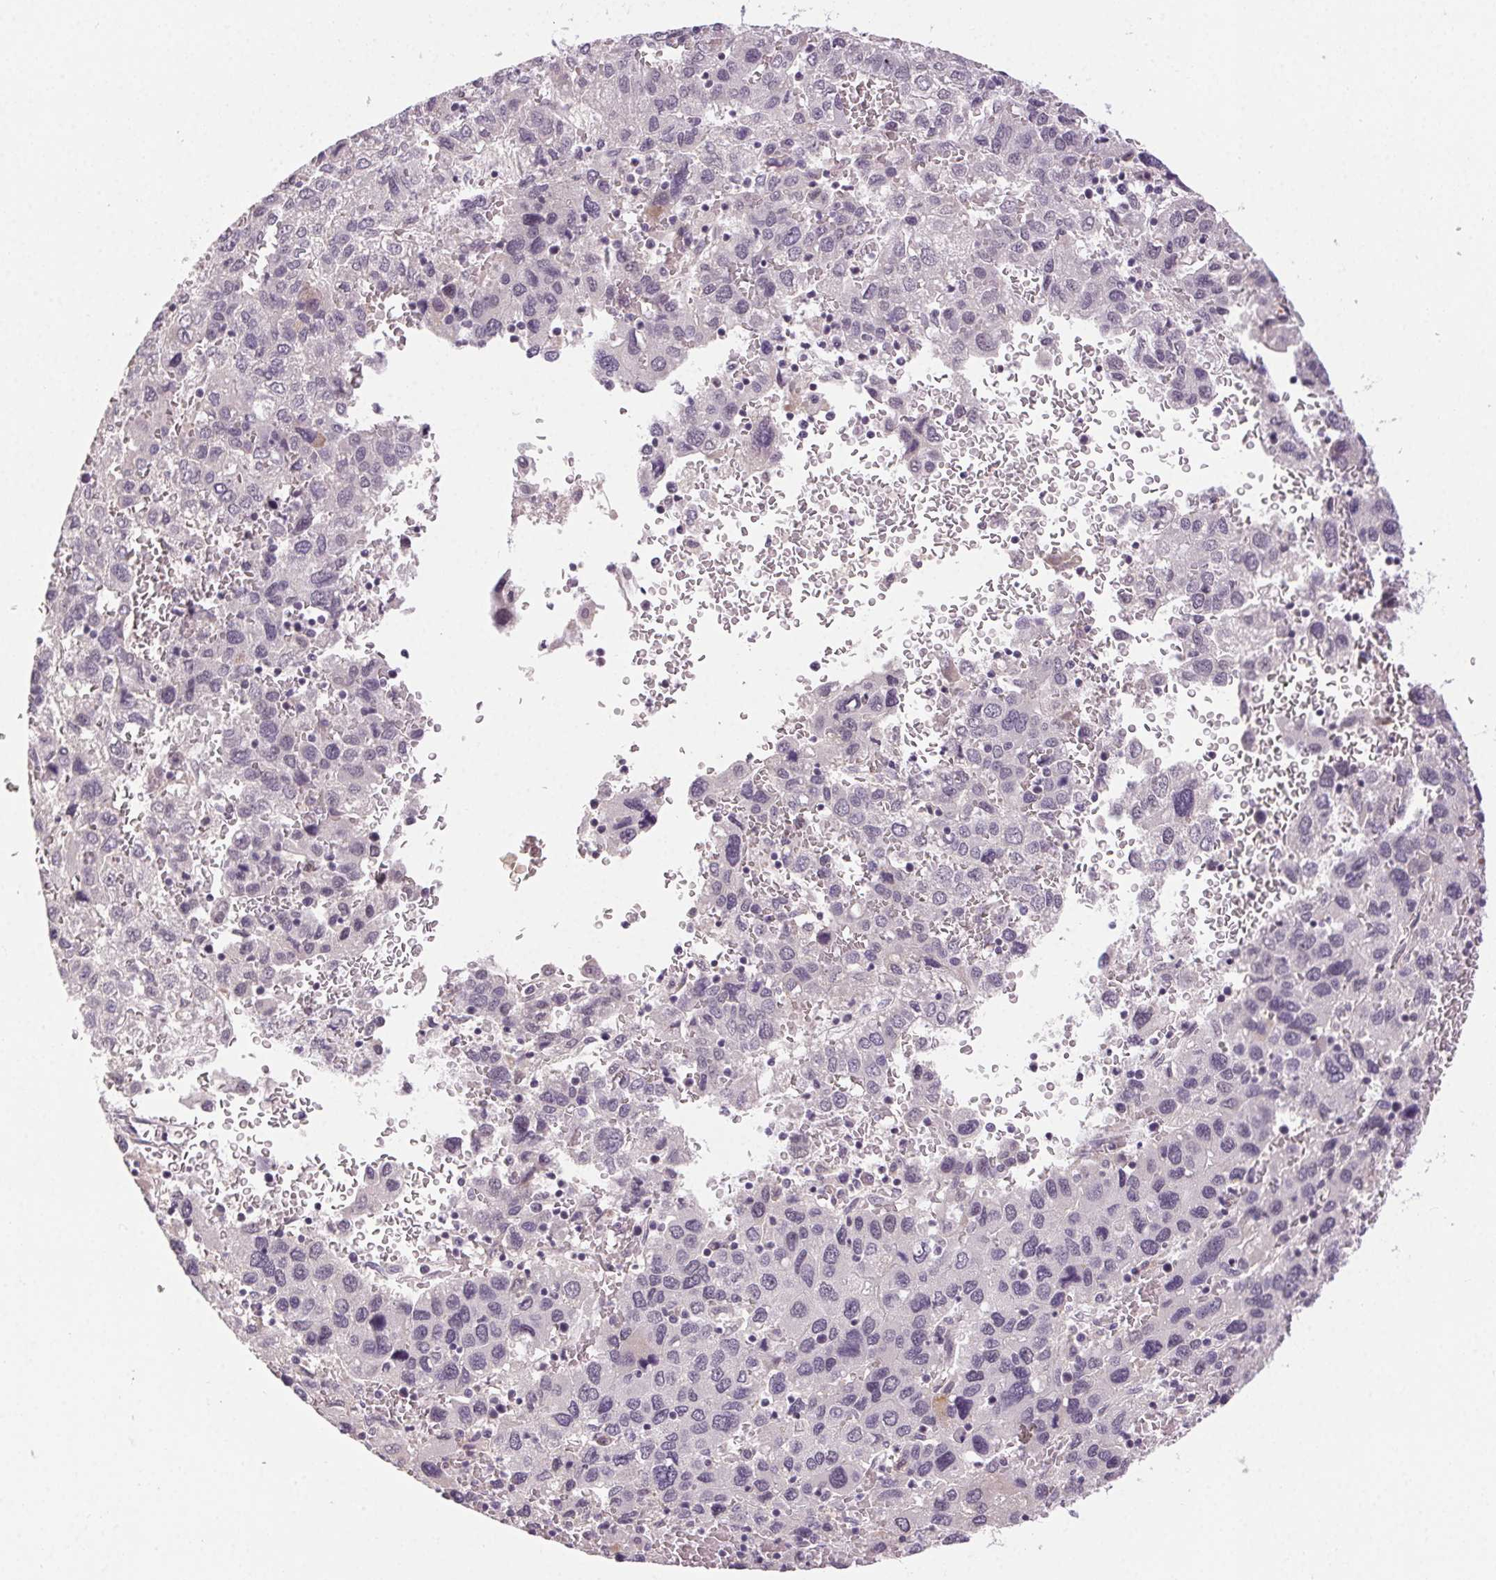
{"staining": {"intensity": "negative", "quantity": "none", "location": "none"}, "tissue": "liver cancer", "cell_type": "Tumor cells", "image_type": "cancer", "snomed": [{"axis": "morphology", "description": "Carcinoma, Hepatocellular, NOS"}, {"axis": "topography", "description": "Liver"}], "caption": "Immunohistochemistry (IHC) histopathology image of neoplastic tissue: human liver cancer (hepatocellular carcinoma) stained with DAB (3,3'-diaminobenzidine) displays no significant protein positivity in tumor cells.", "gene": "FAM168A", "patient": {"sex": "male", "age": 69}}